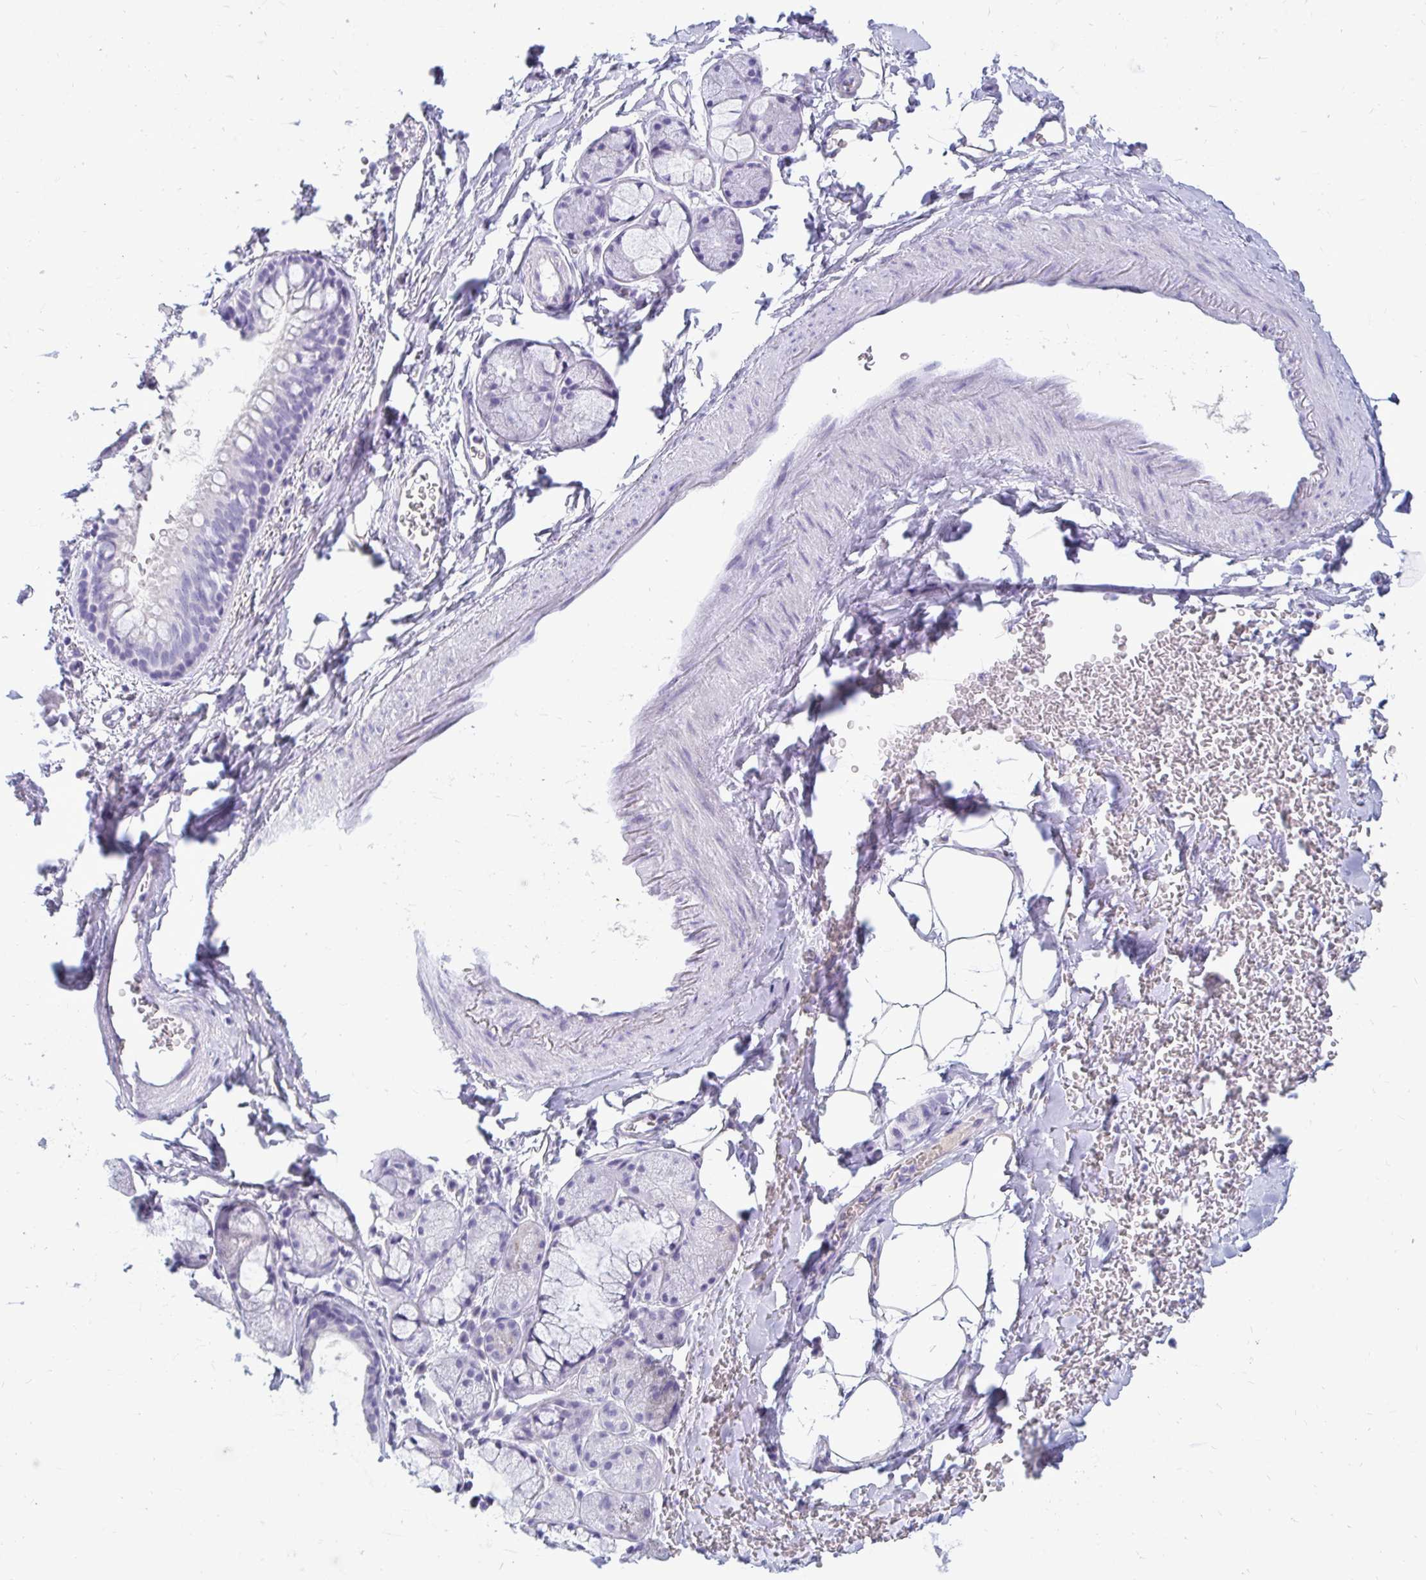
{"staining": {"intensity": "negative", "quantity": "none", "location": "none"}, "tissue": "adipose tissue", "cell_type": "Adipocytes", "image_type": "normal", "snomed": [{"axis": "morphology", "description": "Normal tissue, NOS"}, {"axis": "topography", "description": "Lymph node"}, {"axis": "topography", "description": "Cartilage tissue"}, {"axis": "topography", "description": "Bronchus"}], "caption": "Histopathology image shows no significant protein positivity in adipocytes of unremarkable adipose tissue.", "gene": "NANOGNB", "patient": {"sex": "female", "age": 70}}